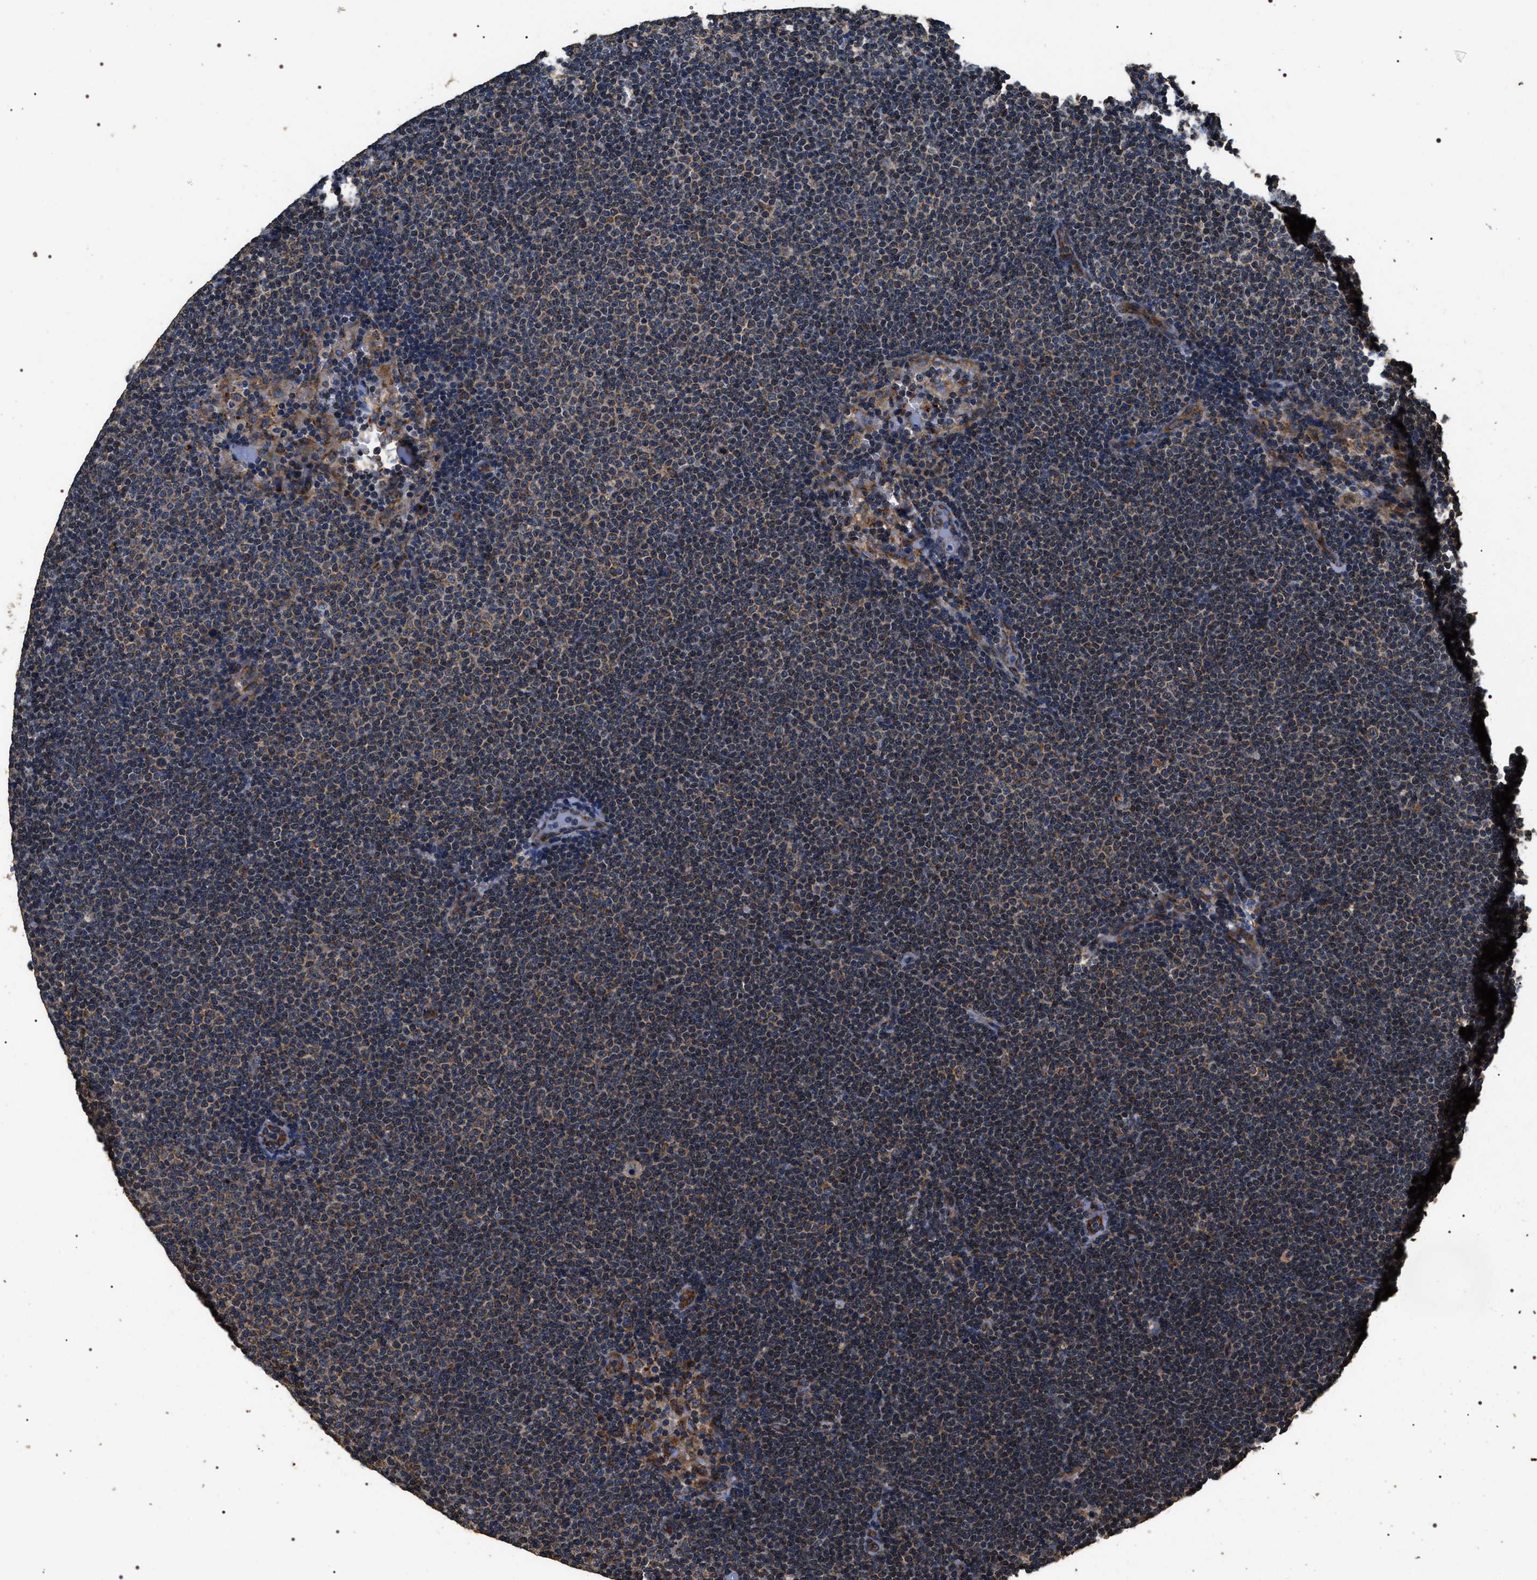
{"staining": {"intensity": "moderate", "quantity": ">75%", "location": "cytoplasmic/membranous"}, "tissue": "lymphoma", "cell_type": "Tumor cells", "image_type": "cancer", "snomed": [{"axis": "morphology", "description": "Malignant lymphoma, non-Hodgkin's type, Low grade"}, {"axis": "topography", "description": "Lymph node"}], "caption": "Immunohistochemistry staining of lymphoma, which exhibits medium levels of moderate cytoplasmic/membranous staining in approximately >75% of tumor cells indicating moderate cytoplasmic/membranous protein expression. The staining was performed using DAB (3,3'-diaminobenzidine) (brown) for protein detection and nuclei were counterstained in hematoxylin (blue).", "gene": "KTN1", "patient": {"sex": "female", "age": 53}}